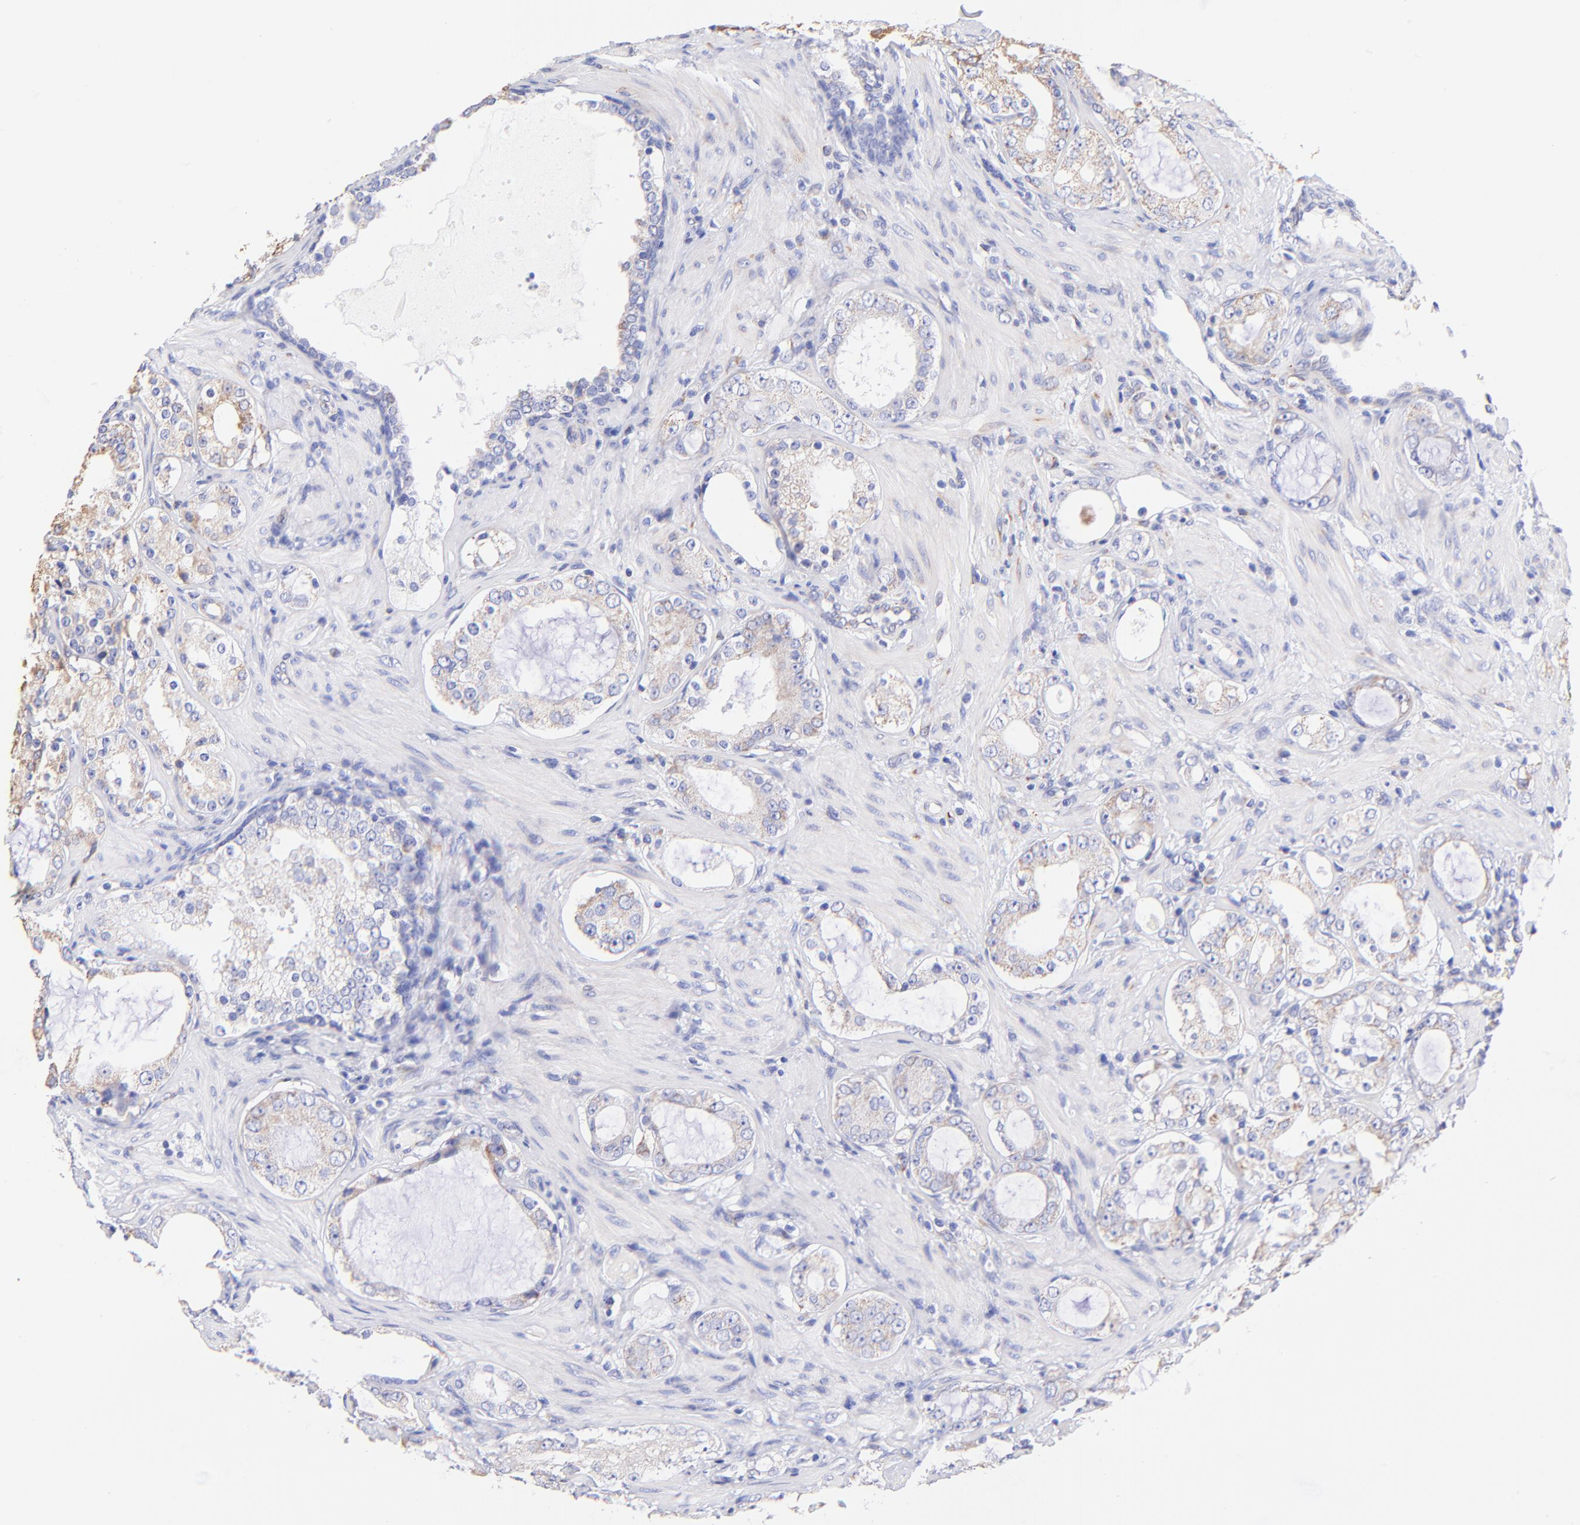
{"staining": {"intensity": "weak", "quantity": "<25%", "location": "cytoplasmic/membranous"}, "tissue": "prostate cancer", "cell_type": "Tumor cells", "image_type": "cancer", "snomed": [{"axis": "morphology", "description": "Adenocarcinoma, Medium grade"}, {"axis": "topography", "description": "Prostate"}], "caption": "This is an immunohistochemistry (IHC) image of human prostate cancer (medium-grade adenocarcinoma). There is no positivity in tumor cells.", "gene": "SPARC", "patient": {"sex": "male", "age": 73}}